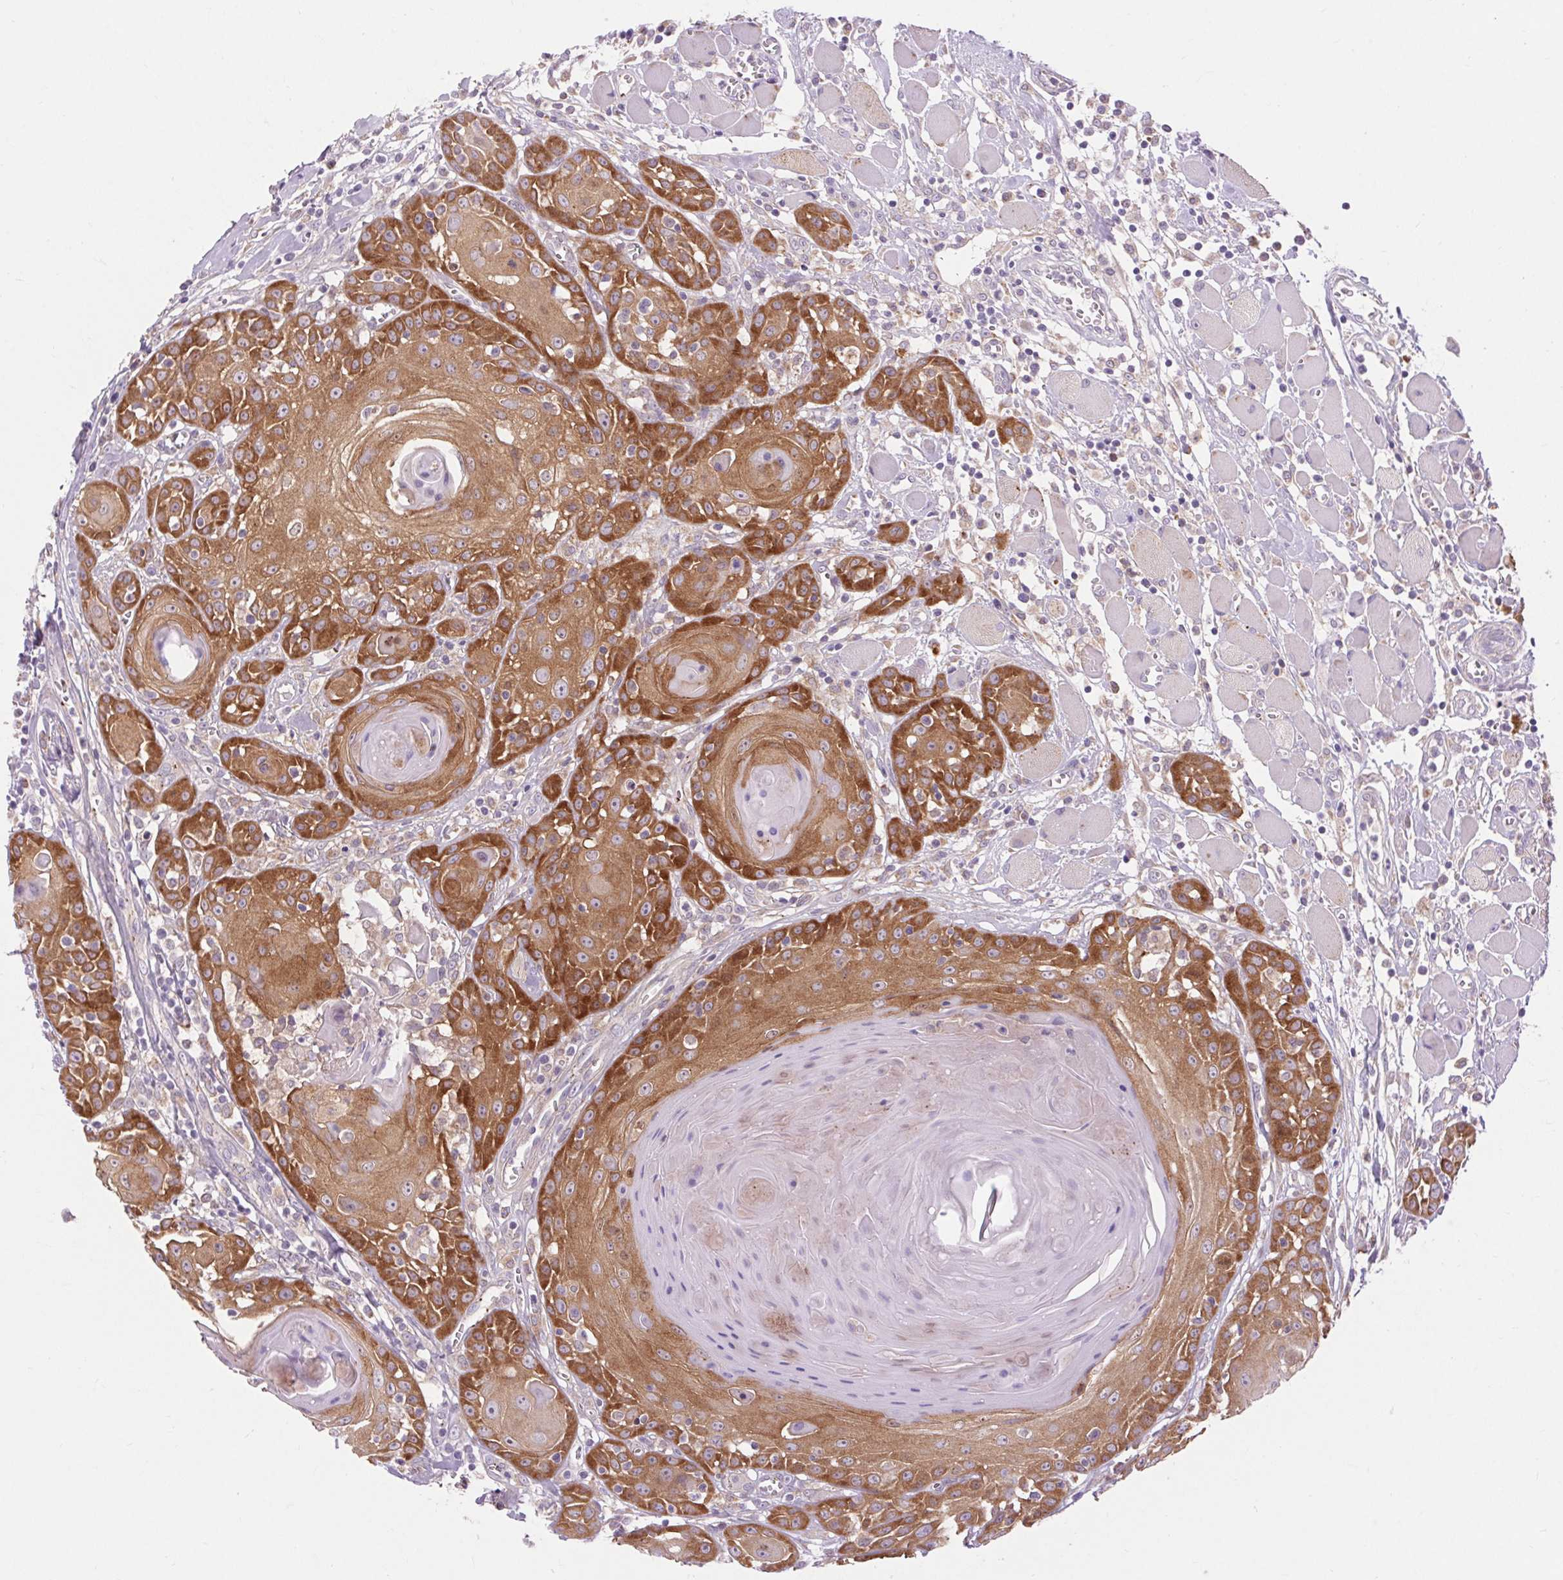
{"staining": {"intensity": "moderate", "quantity": ">75%", "location": "cytoplasmic/membranous"}, "tissue": "head and neck cancer", "cell_type": "Tumor cells", "image_type": "cancer", "snomed": [{"axis": "morphology", "description": "Squamous cell carcinoma, NOS"}, {"axis": "topography", "description": "Head-Neck"}], "caption": "High-magnification brightfield microscopy of head and neck cancer (squamous cell carcinoma) stained with DAB (brown) and counterstained with hematoxylin (blue). tumor cells exhibit moderate cytoplasmic/membranous staining is appreciated in about>75% of cells. The protein is stained brown, and the nuclei are stained in blue (DAB IHC with brightfield microscopy, high magnification).", "gene": "SOWAHC", "patient": {"sex": "female", "age": 80}}